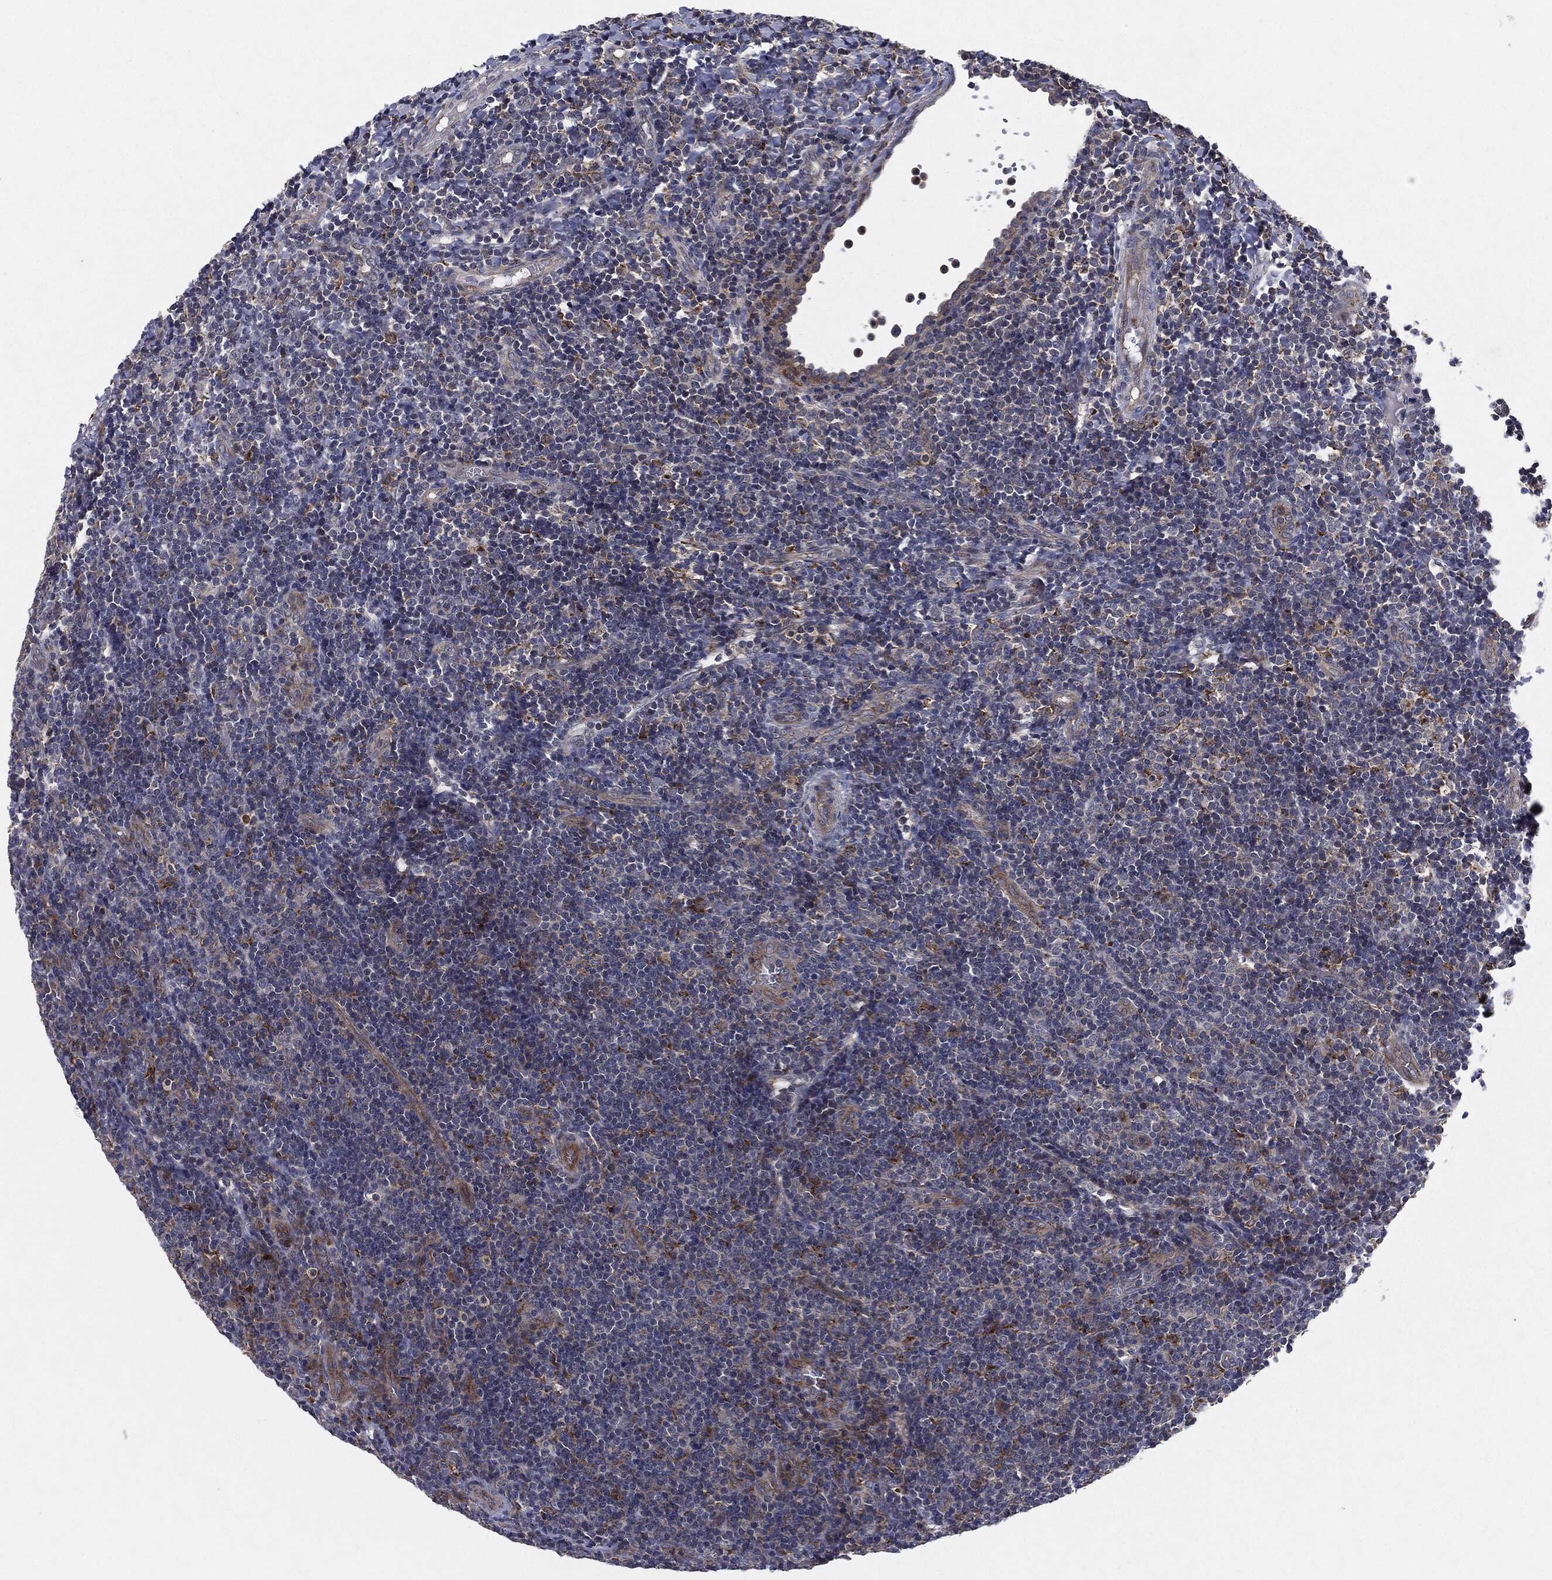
{"staining": {"intensity": "strong", "quantity": "<25%", "location": "cytoplasmic/membranous"}, "tissue": "tonsil", "cell_type": "Germinal center cells", "image_type": "normal", "snomed": [{"axis": "morphology", "description": "Normal tissue, NOS"}, {"axis": "topography", "description": "Tonsil"}], "caption": "Germinal center cells exhibit medium levels of strong cytoplasmic/membranous expression in approximately <25% of cells in benign human tonsil.", "gene": "SLC31A2", "patient": {"sex": "female", "age": 5}}